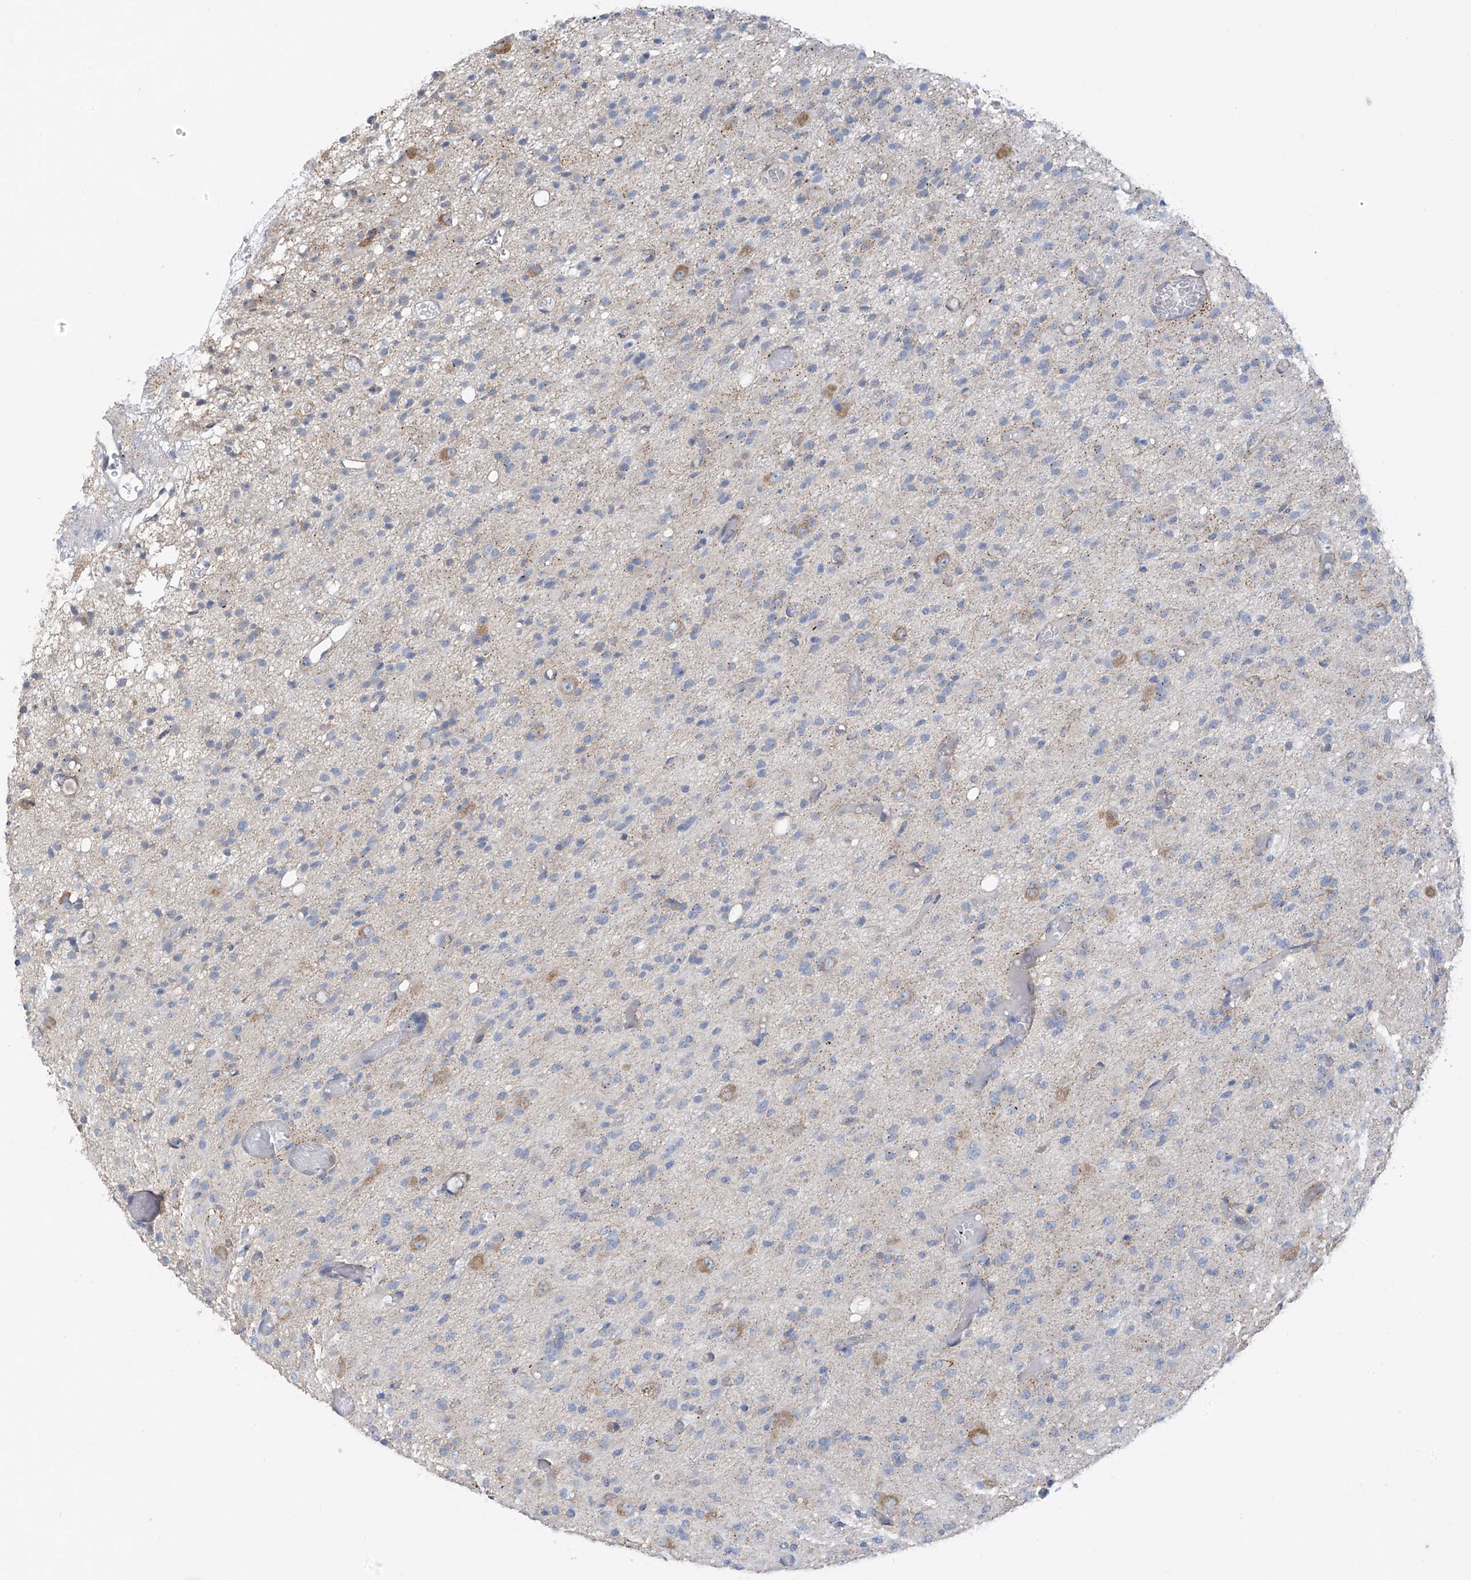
{"staining": {"intensity": "negative", "quantity": "none", "location": "none"}, "tissue": "glioma", "cell_type": "Tumor cells", "image_type": "cancer", "snomed": [{"axis": "morphology", "description": "Glioma, malignant, High grade"}, {"axis": "topography", "description": "Brain"}], "caption": "The micrograph displays no significant expression in tumor cells of malignant high-grade glioma.", "gene": "RPL4", "patient": {"sex": "female", "age": 59}}